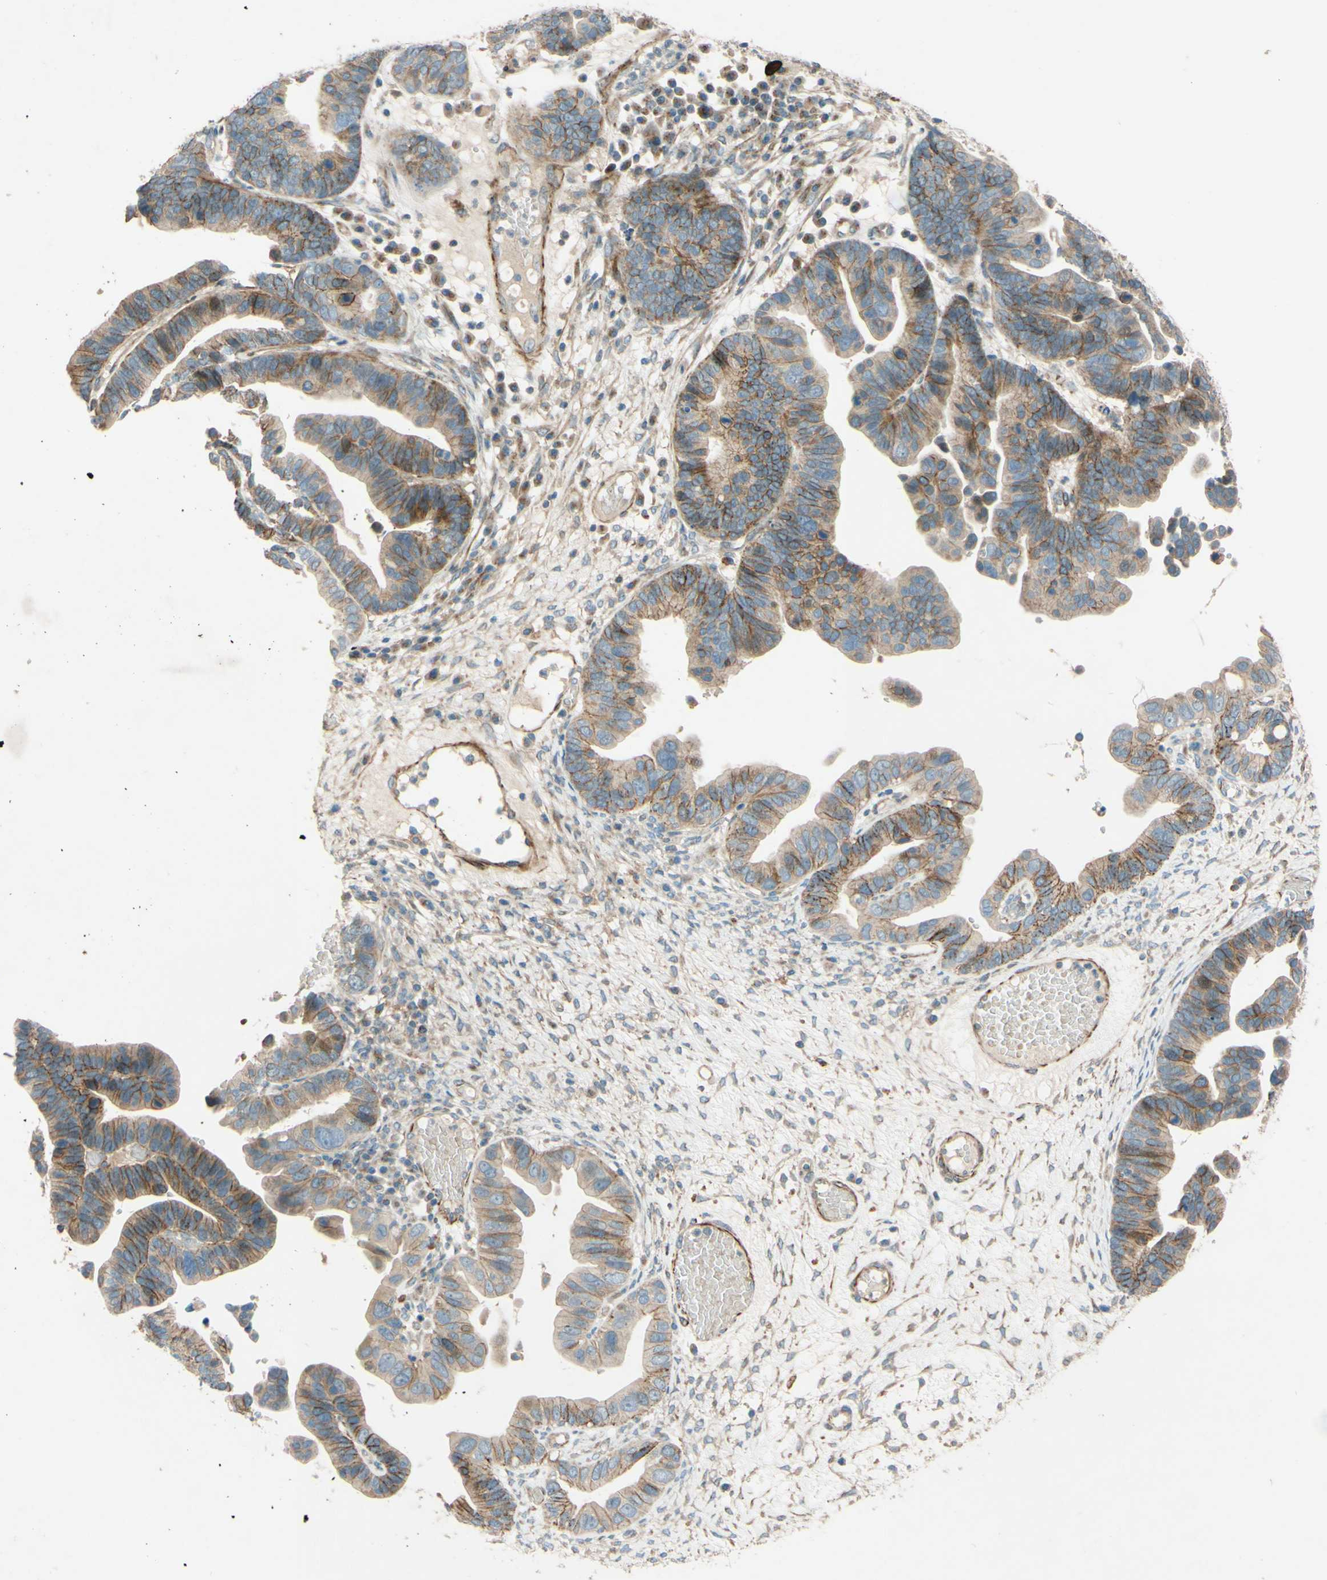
{"staining": {"intensity": "moderate", "quantity": ">75%", "location": "cytoplasmic/membranous"}, "tissue": "ovarian cancer", "cell_type": "Tumor cells", "image_type": "cancer", "snomed": [{"axis": "morphology", "description": "Cystadenocarcinoma, serous, NOS"}, {"axis": "topography", "description": "Ovary"}], "caption": "Protein expression analysis of ovarian cancer reveals moderate cytoplasmic/membranous staining in about >75% of tumor cells.", "gene": "ADAM17", "patient": {"sex": "female", "age": 56}}